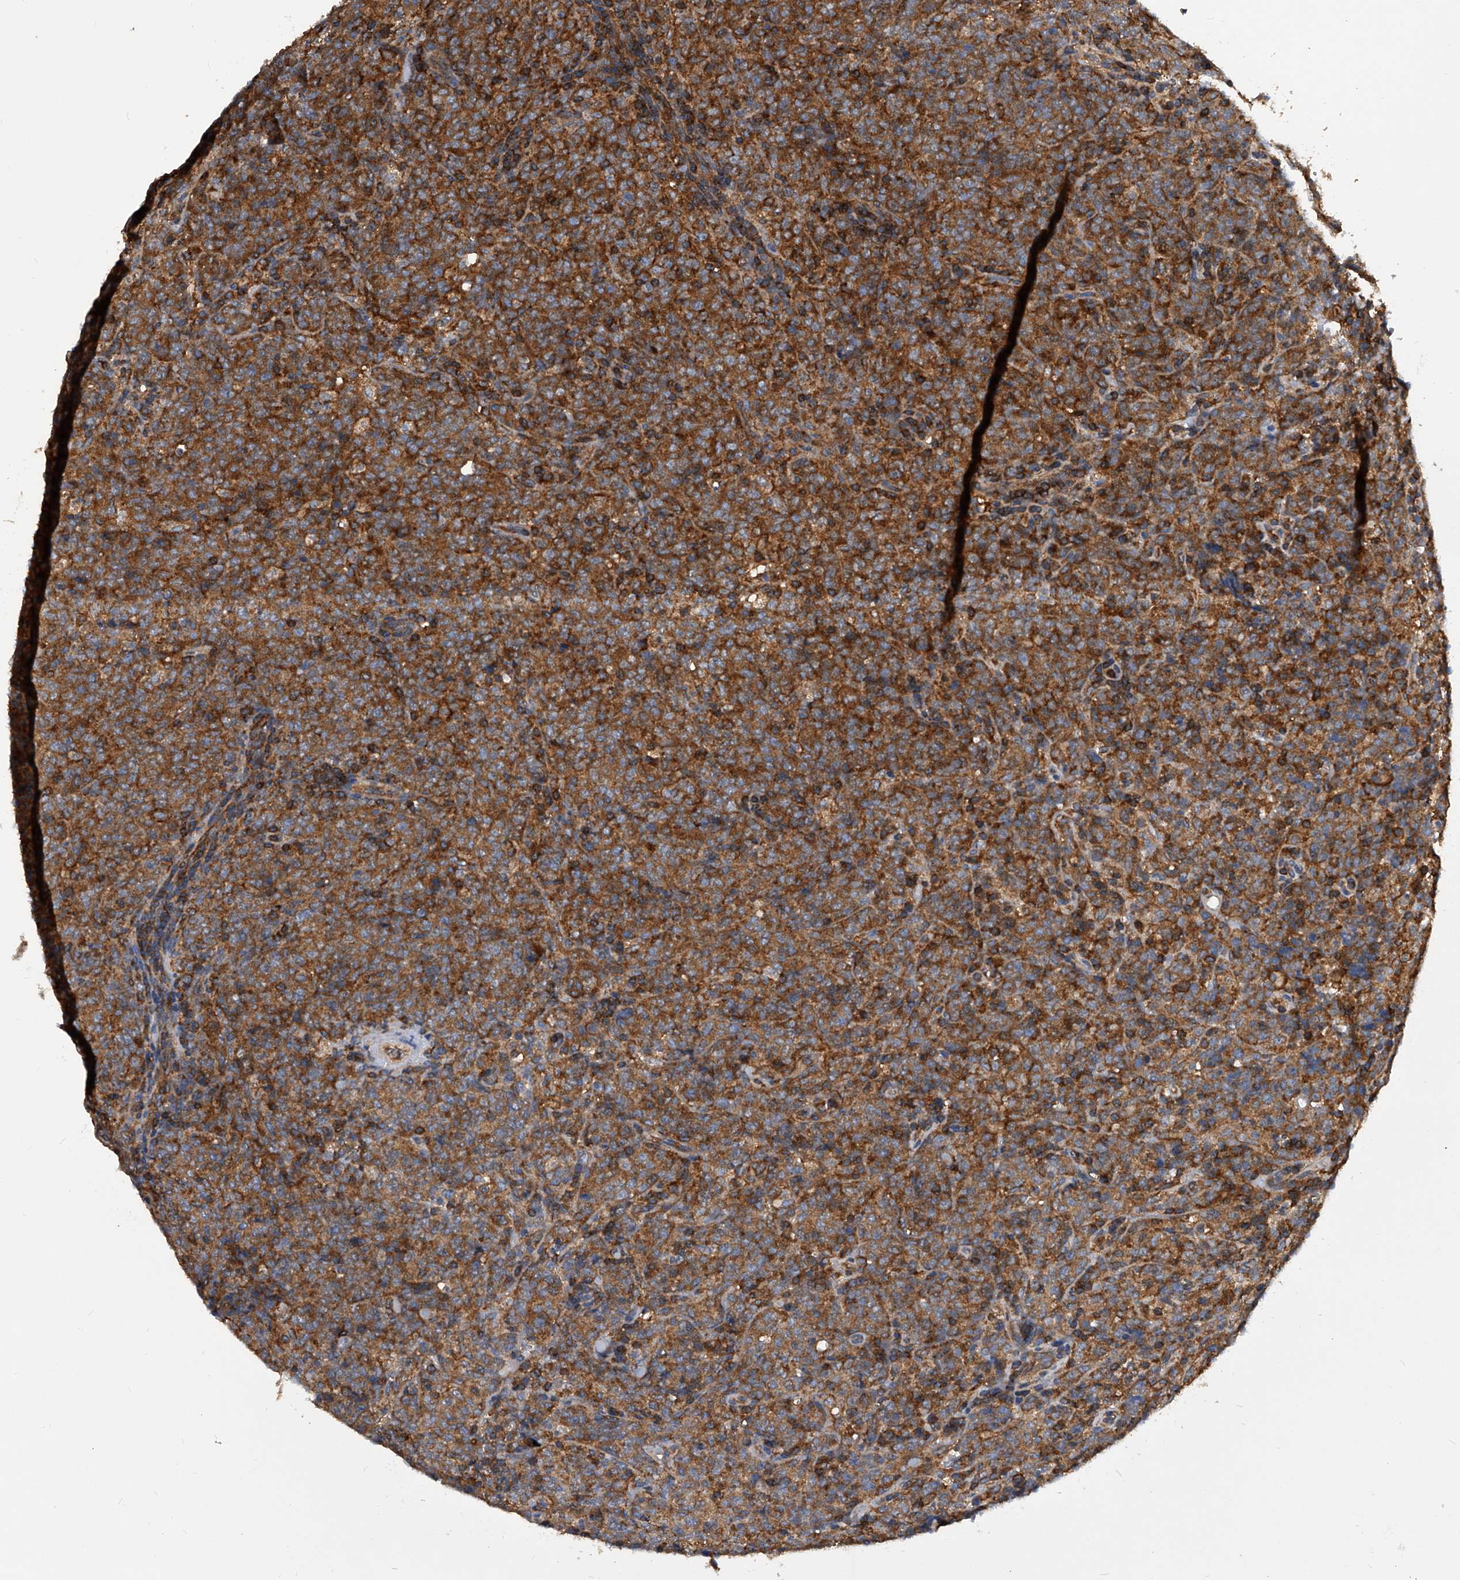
{"staining": {"intensity": "strong", "quantity": ">75%", "location": "cytoplasmic/membranous"}, "tissue": "lymphoma", "cell_type": "Tumor cells", "image_type": "cancer", "snomed": [{"axis": "morphology", "description": "Malignant lymphoma, non-Hodgkin's type, High grade"}, {"axis": "topography", "description": "Tonsil"}], "caption": "Human malignant lymphoma, non-Hodgkin's type (high-grade) stained with a protein marker shows strong staining in tumor cells.", "gene": "ATG5", "patient": {"sex": "female", "age": 36}}